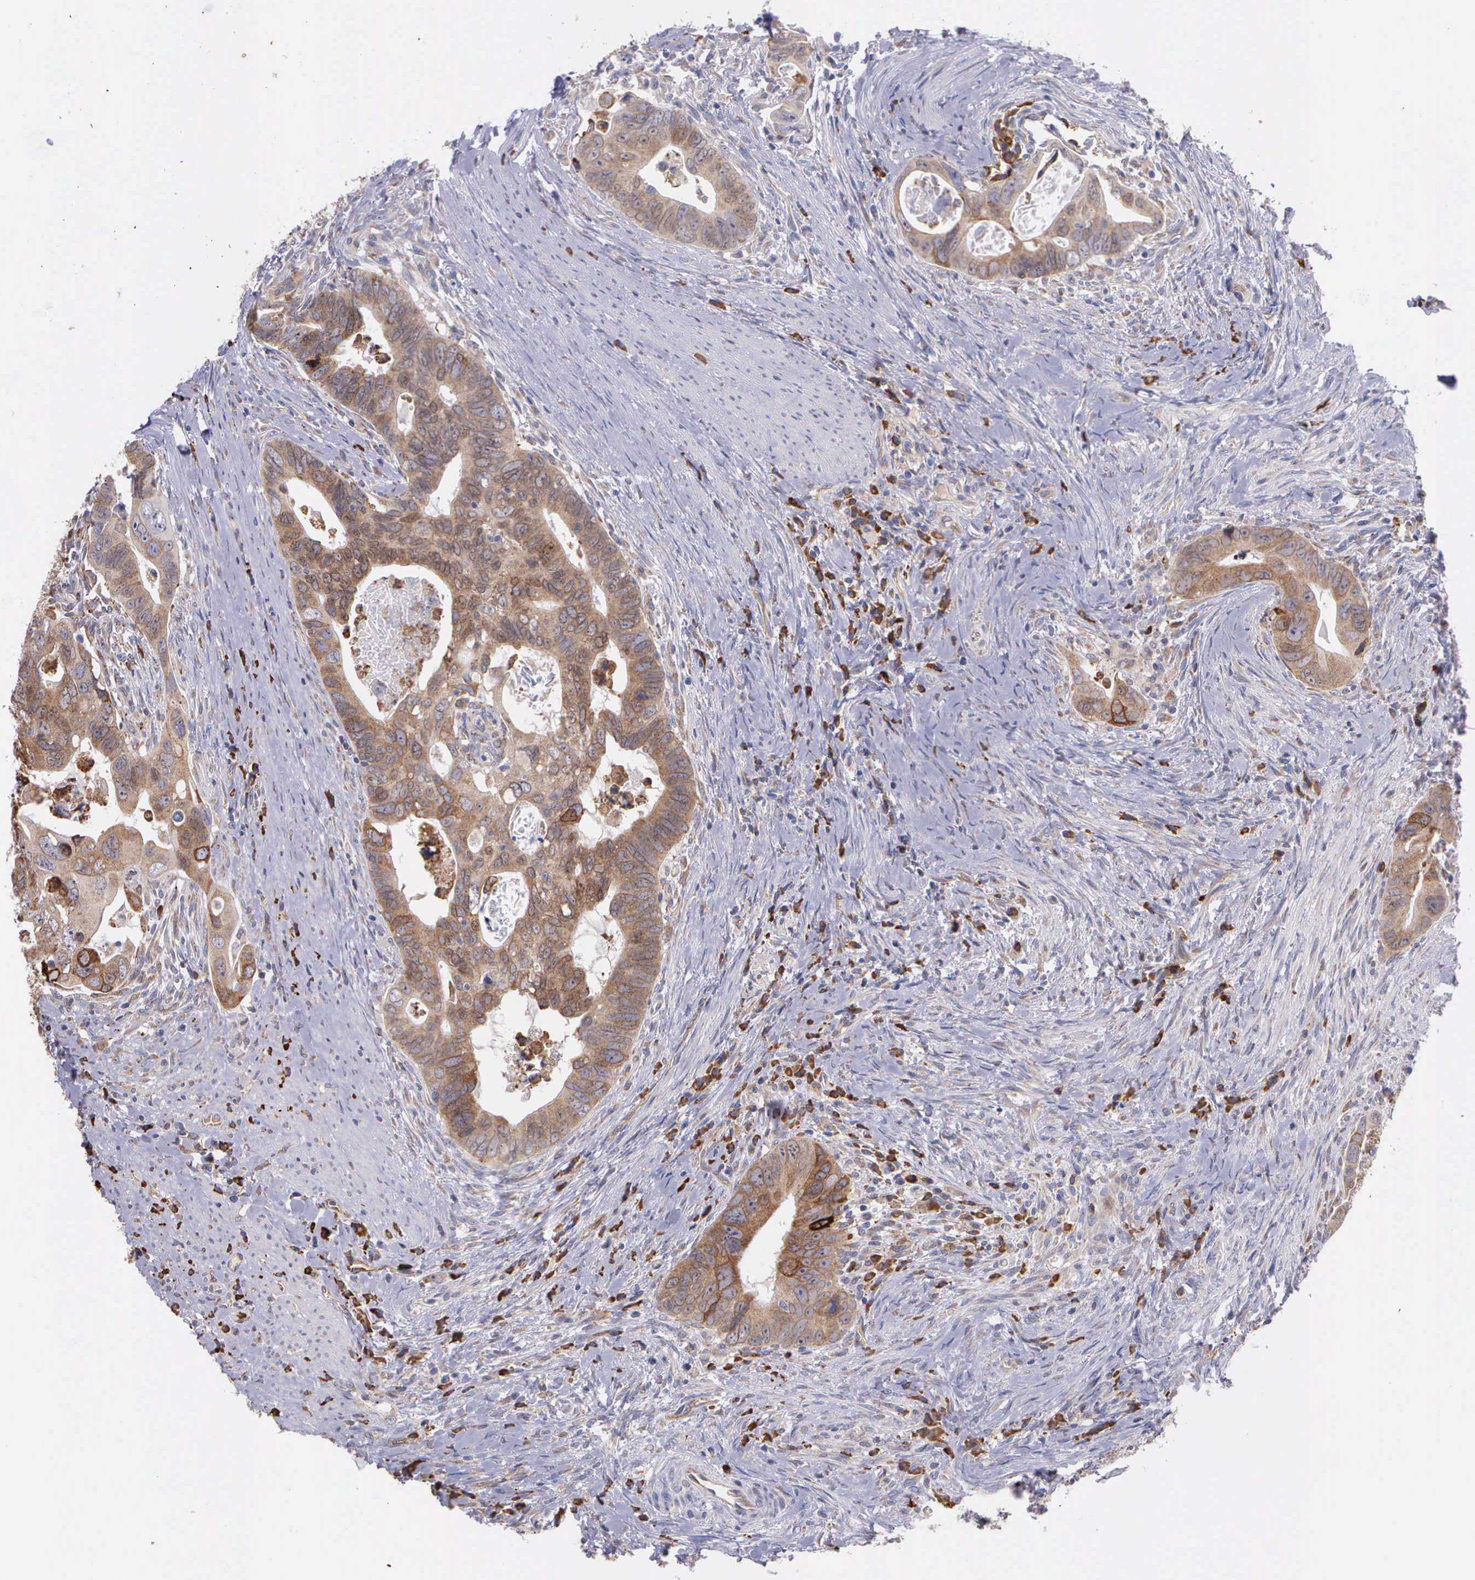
{"staining": {"intensity": "moderate", "quantity": ">75%", "location": "cytoplasmic/membranous"}, "tissue": "colorectal cancer", "cell_type": "Tumor cells", "image_type": "cancer", "snomed": [{"axis": "morphology", "description": "Adenocarcinoma, NOS"}, {"axis": "topography", "description": "Rectum"}], "caption": "Approximately >75% of tumor cells in colorectal cancer demonstrate moderate cytoplasmic/membranous protein staining as visualized by brown immunohistochemical staining.", "gene": "ZC3H12B", "patient": {"sex": "male", "age": 53}}